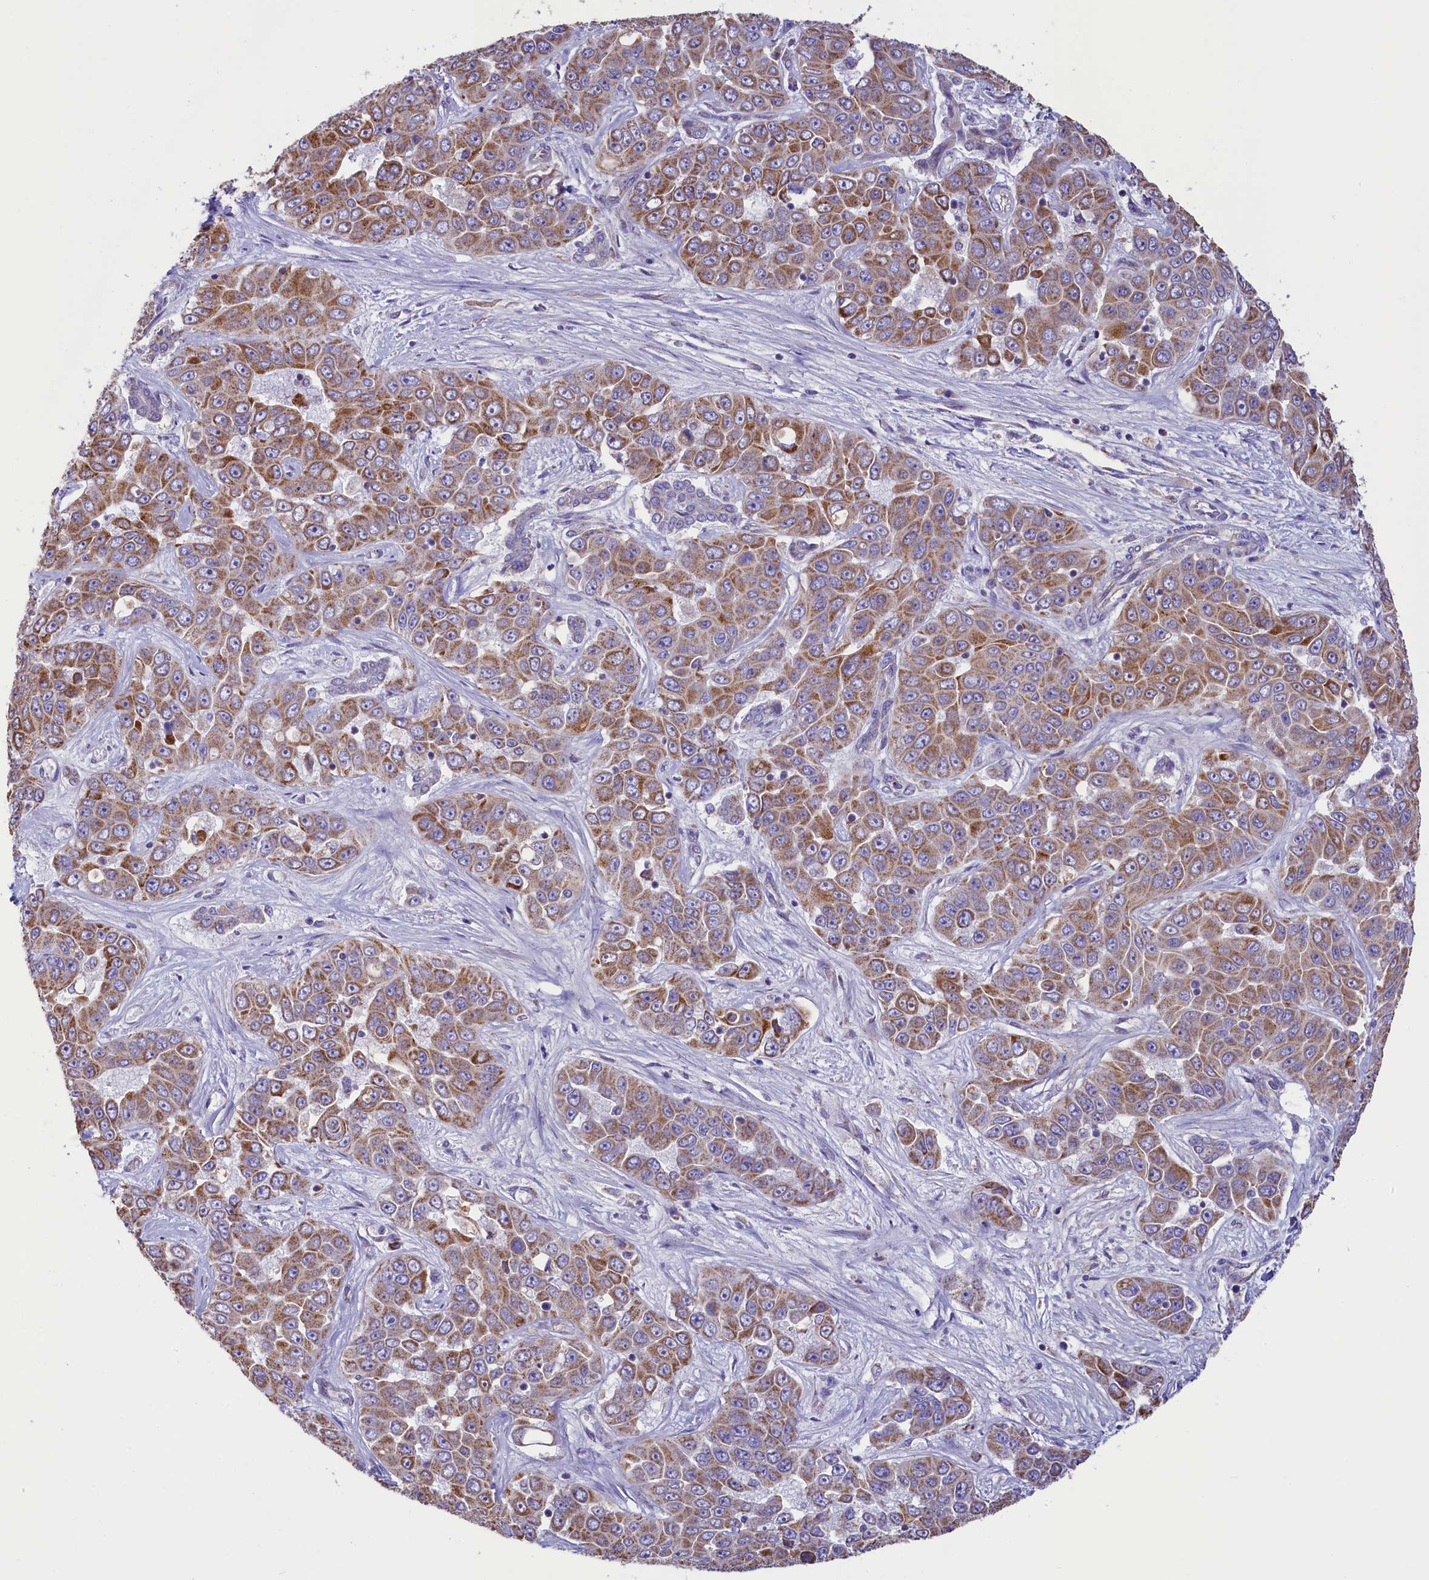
{"staining": {"intensity": "strong", "quantity": ">75%", "location": "cytoplasmic/membranous"}, "tissue": "liver cancer", "cell_type": "Tumor cells", "image_type": "cancer", "snomed": [{"axis": "morphology", "description": "Cholangiocarcinoma"}, {"axis": "topography", "description": "Liver"}], "caption": "Immunohistochemical staining of human liver cancer (cholangiocarcinoma) reveals strong cytoplasmic/membranous protein positivity in about >75% of tumor cells. (DAB (3,3'-diaminobenzidine) = brown stain, brightfield microscopy at high magnification).", "gene": "IDH3A", "patient": {"sex": "female", "age": 52}}